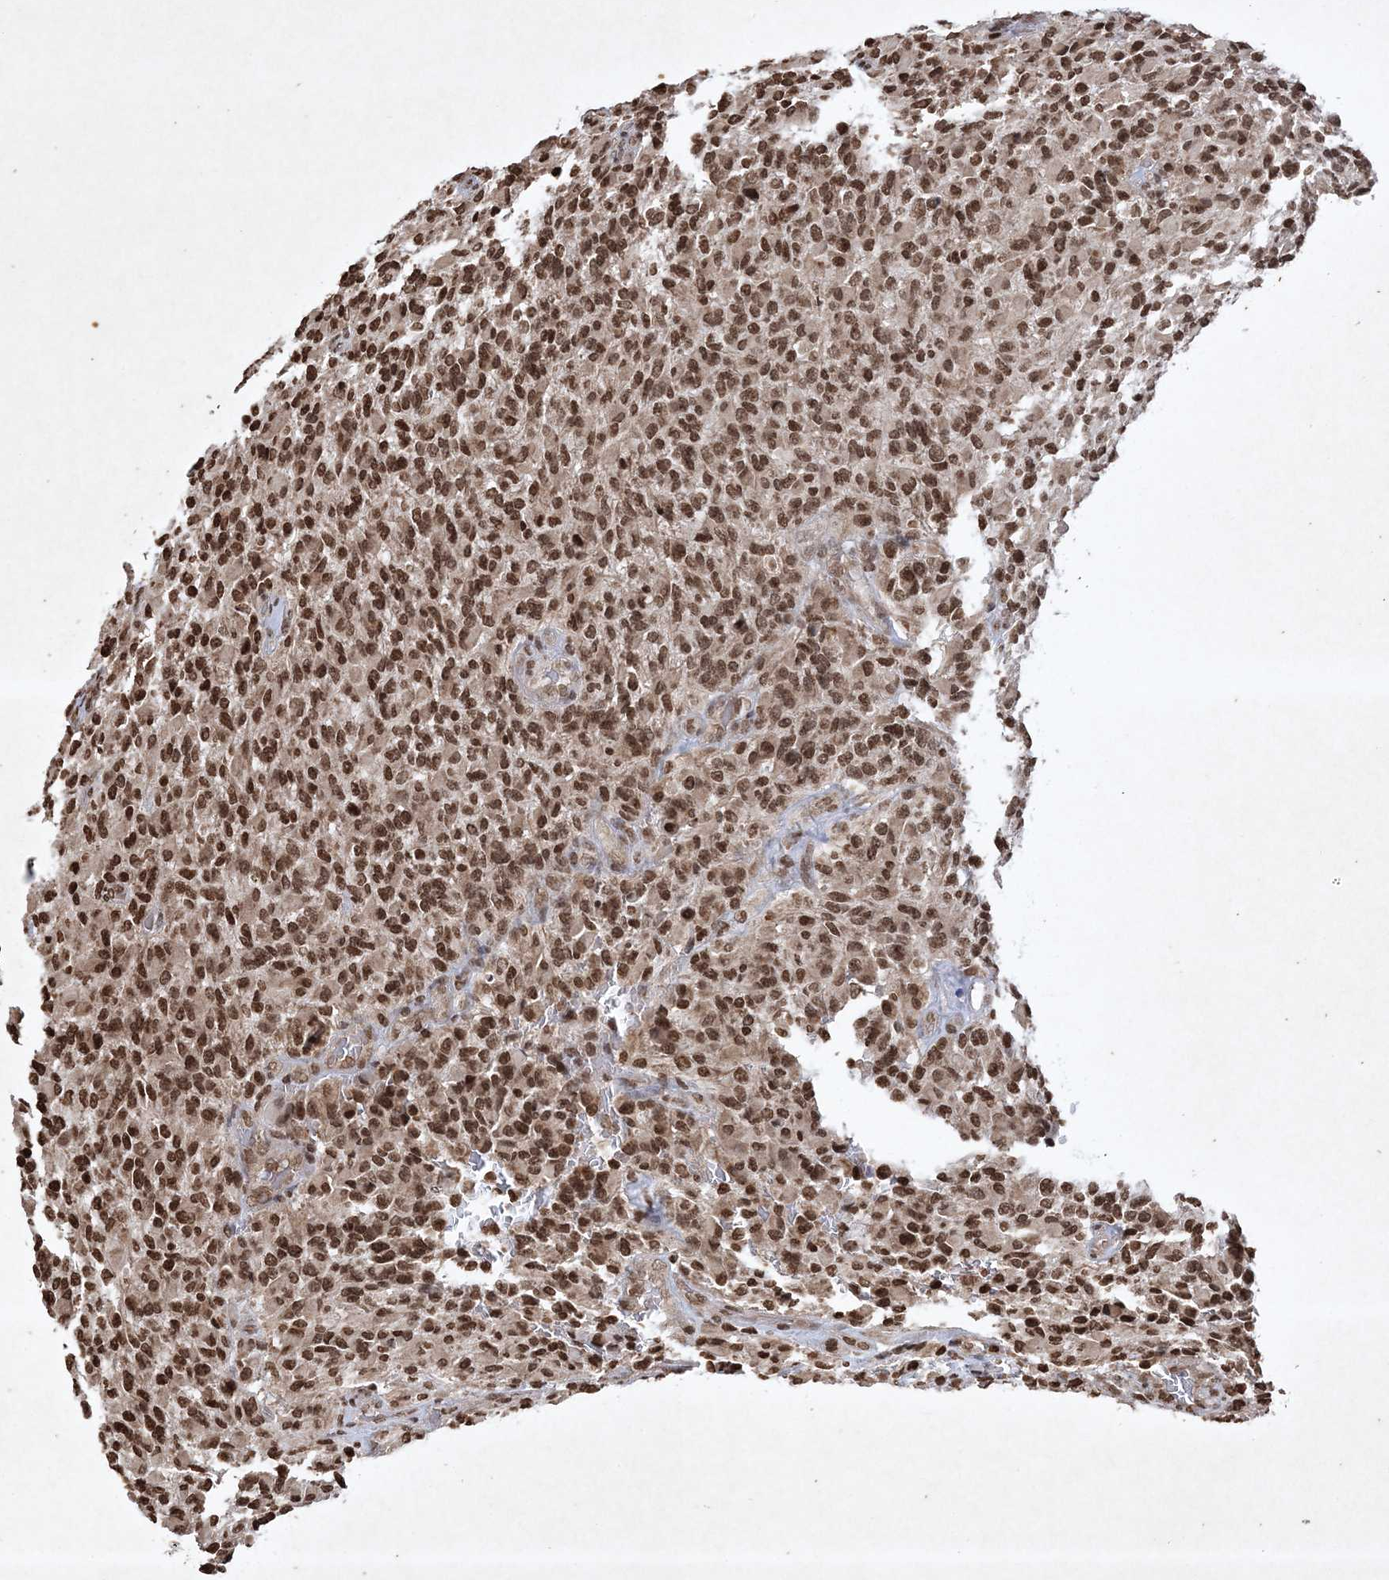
{"staining": {"intensity": "strong", "quantity": ">75%", "location": "nuclear"}, "tissue": "glioma", "cell_type": "Tumor cells", "image_type": "cancer", "snomed": [{"axis": "morphology", "description": "Glioma, malignant, High grade"}, {"axis": "topography", "description": "Brain"}], "caption": "This histopathology image shows immunohistochemistry (IHC) staining of human glioma, with high strong nuclear positivity in about >75% of tumor cells.", "gene": "NEDD9", "patient": {"sex": "male", "age": 71}}